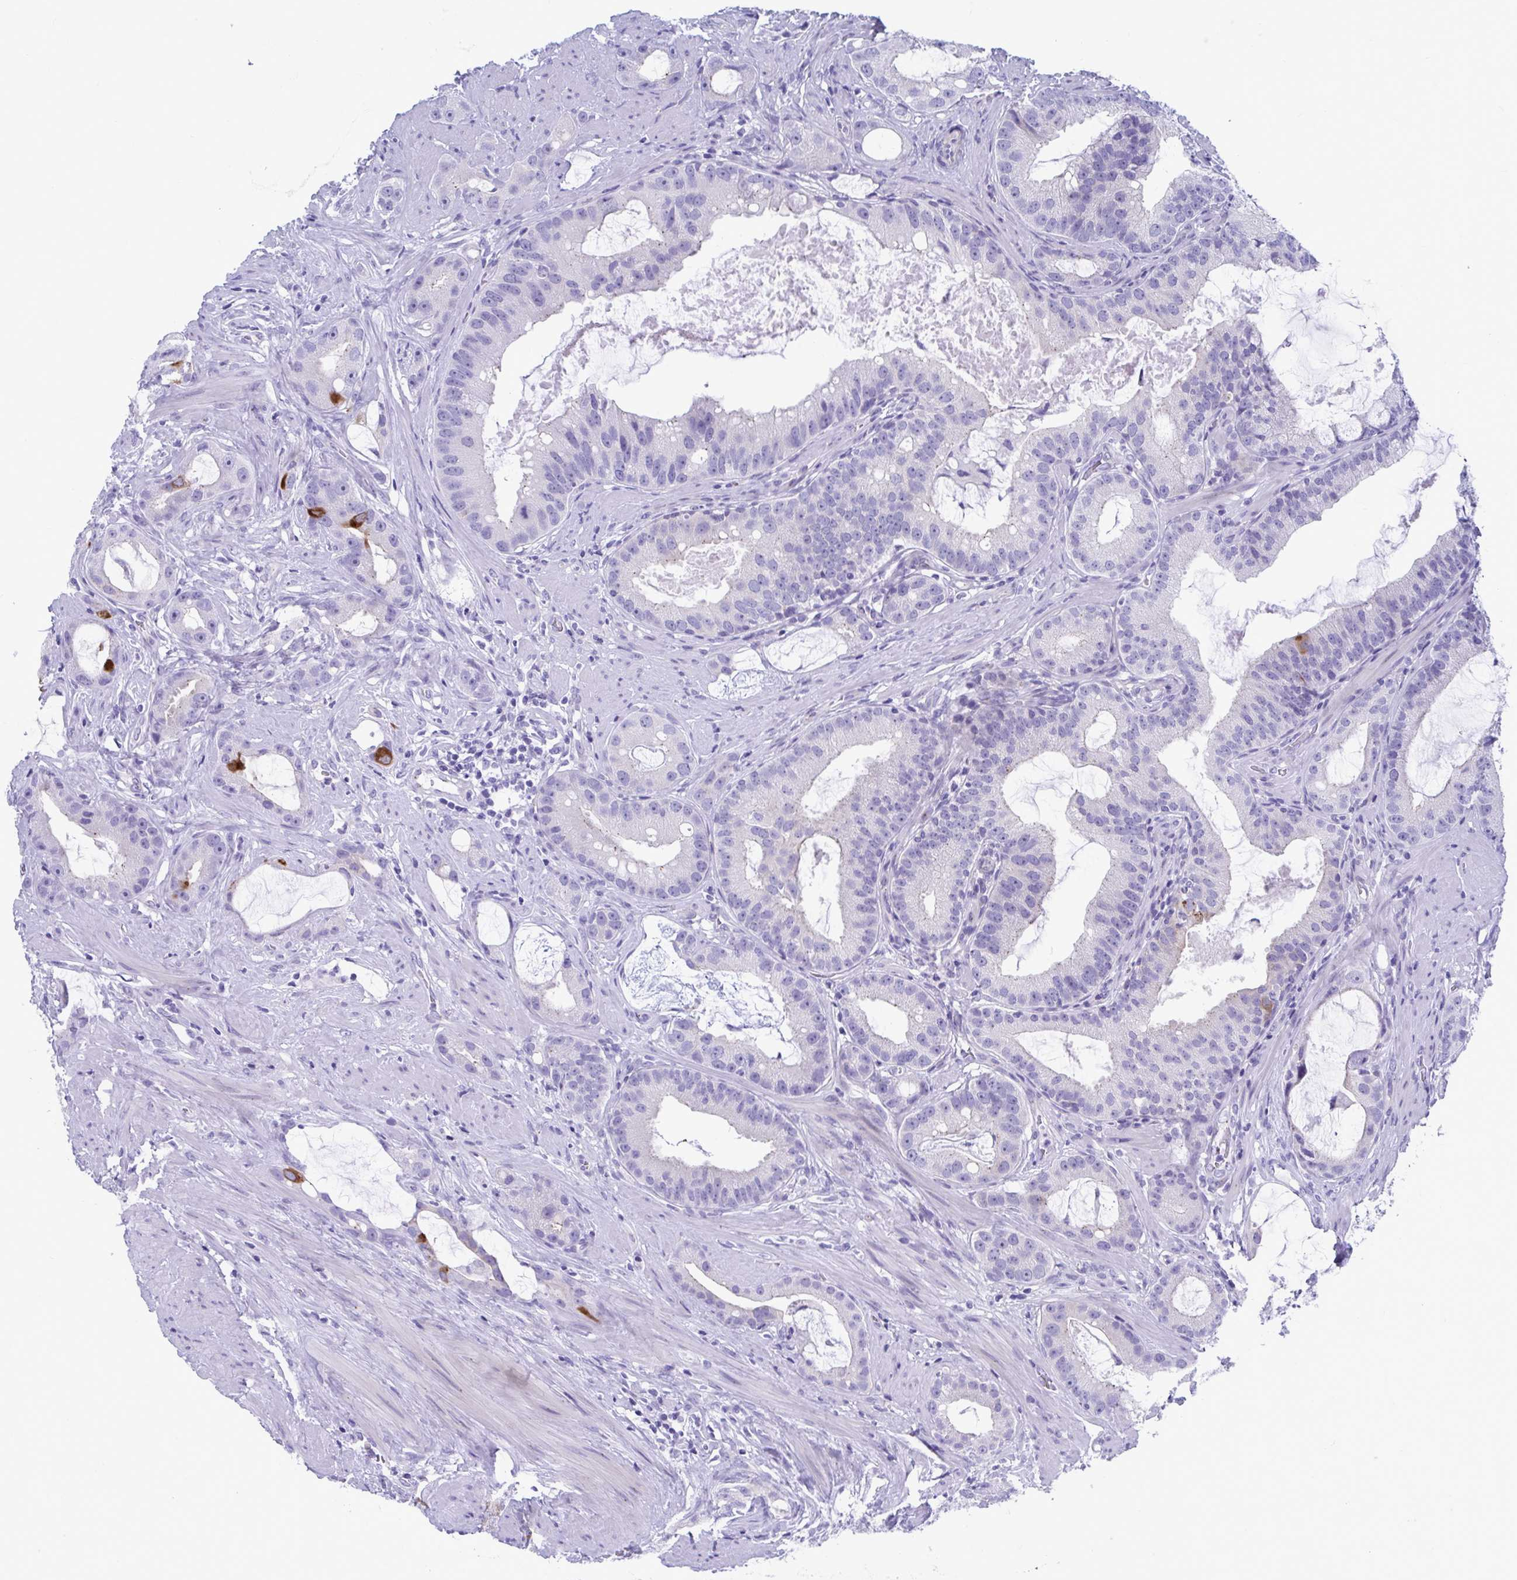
{"staining": {"intensity": "moderate", "quantity": "<25%", "location": "cytoplasmic/membranous"}, "tissue": "prostate cancer", "cell_type": "Tumor cells", "image_type": "cancer", "snomed": [{"axis": "morphology", "description": "Adenocarcinoma, High grade"}, {"axis": "topography", "description": "Prostate"}], "caption": "High-power microscopy captured an immunohistochemistry micrograph of prostate high-grade adenocarcinoma, revealing moderate cytoplasmic/membranous staining in approximately <25% of tumor cells. (brown staining indicates protein expression, while blue staining denotes nuclei).", "gene": "TTC30B", "patient": {"sex": "male", "age": 65}}